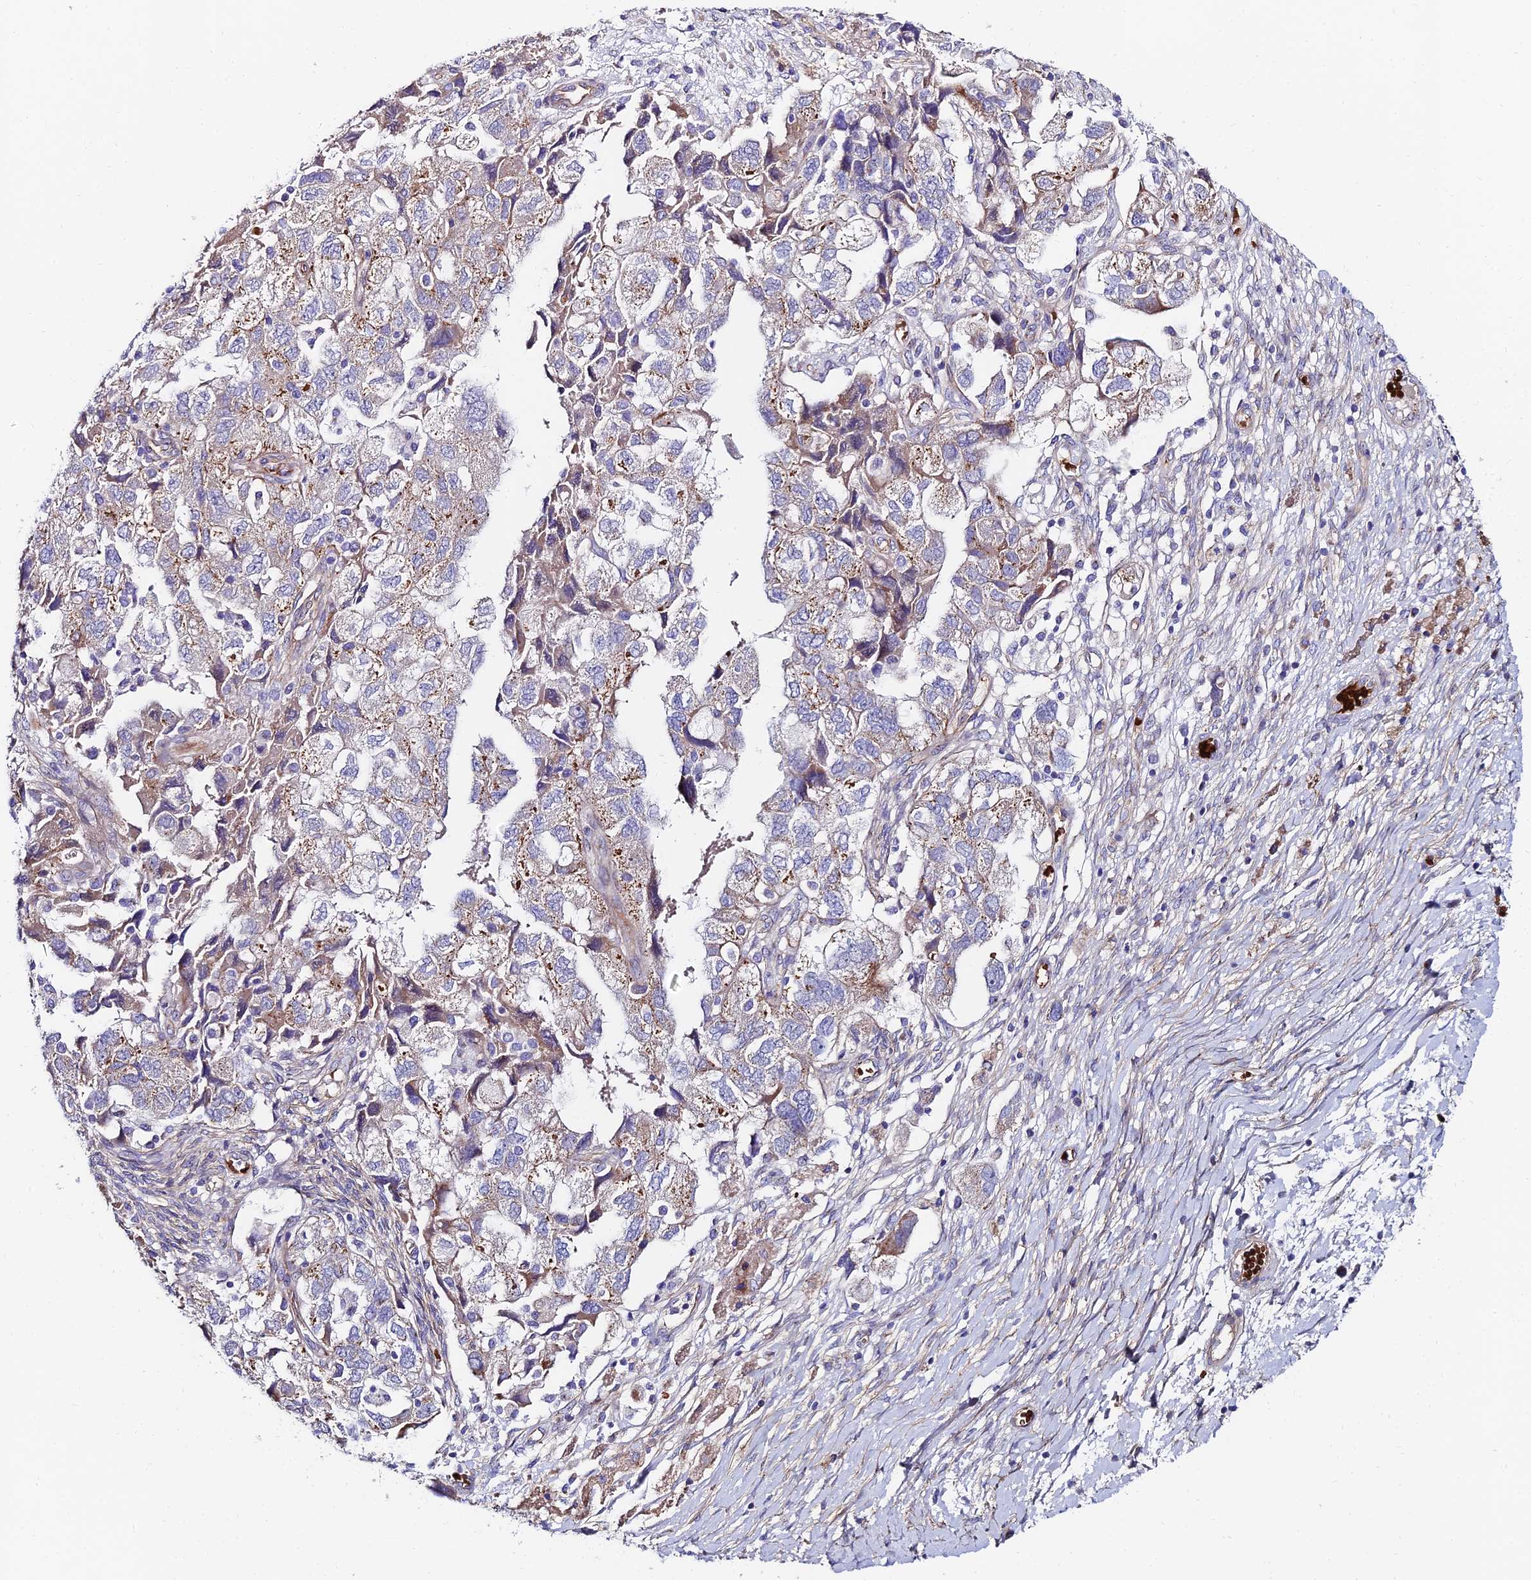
{"staining": {"intensity": "moderate", "quantity": "25%-75%", "location": "cytoplasmic/membranous"}, "tissue": "ovarian cancer", "cell_type": "Tumor cells", "image_type": "cancer", "snomed": [{"axis": "morphology", "description": "Carcinoma, NOS"}, {"axis": "morphology", "description": "Cystadenocarcinoma, serous, NOS"}, {"axis": "topography", "description": "Ovary"}], "caption": "Moderate cytoplasmic/membranous staining is seen in approximately 25%-75% of tumor cells in carcinoma (ovarian).", "gene": "ADGRF3", "patient": {"sex": "female", "age": 69}}